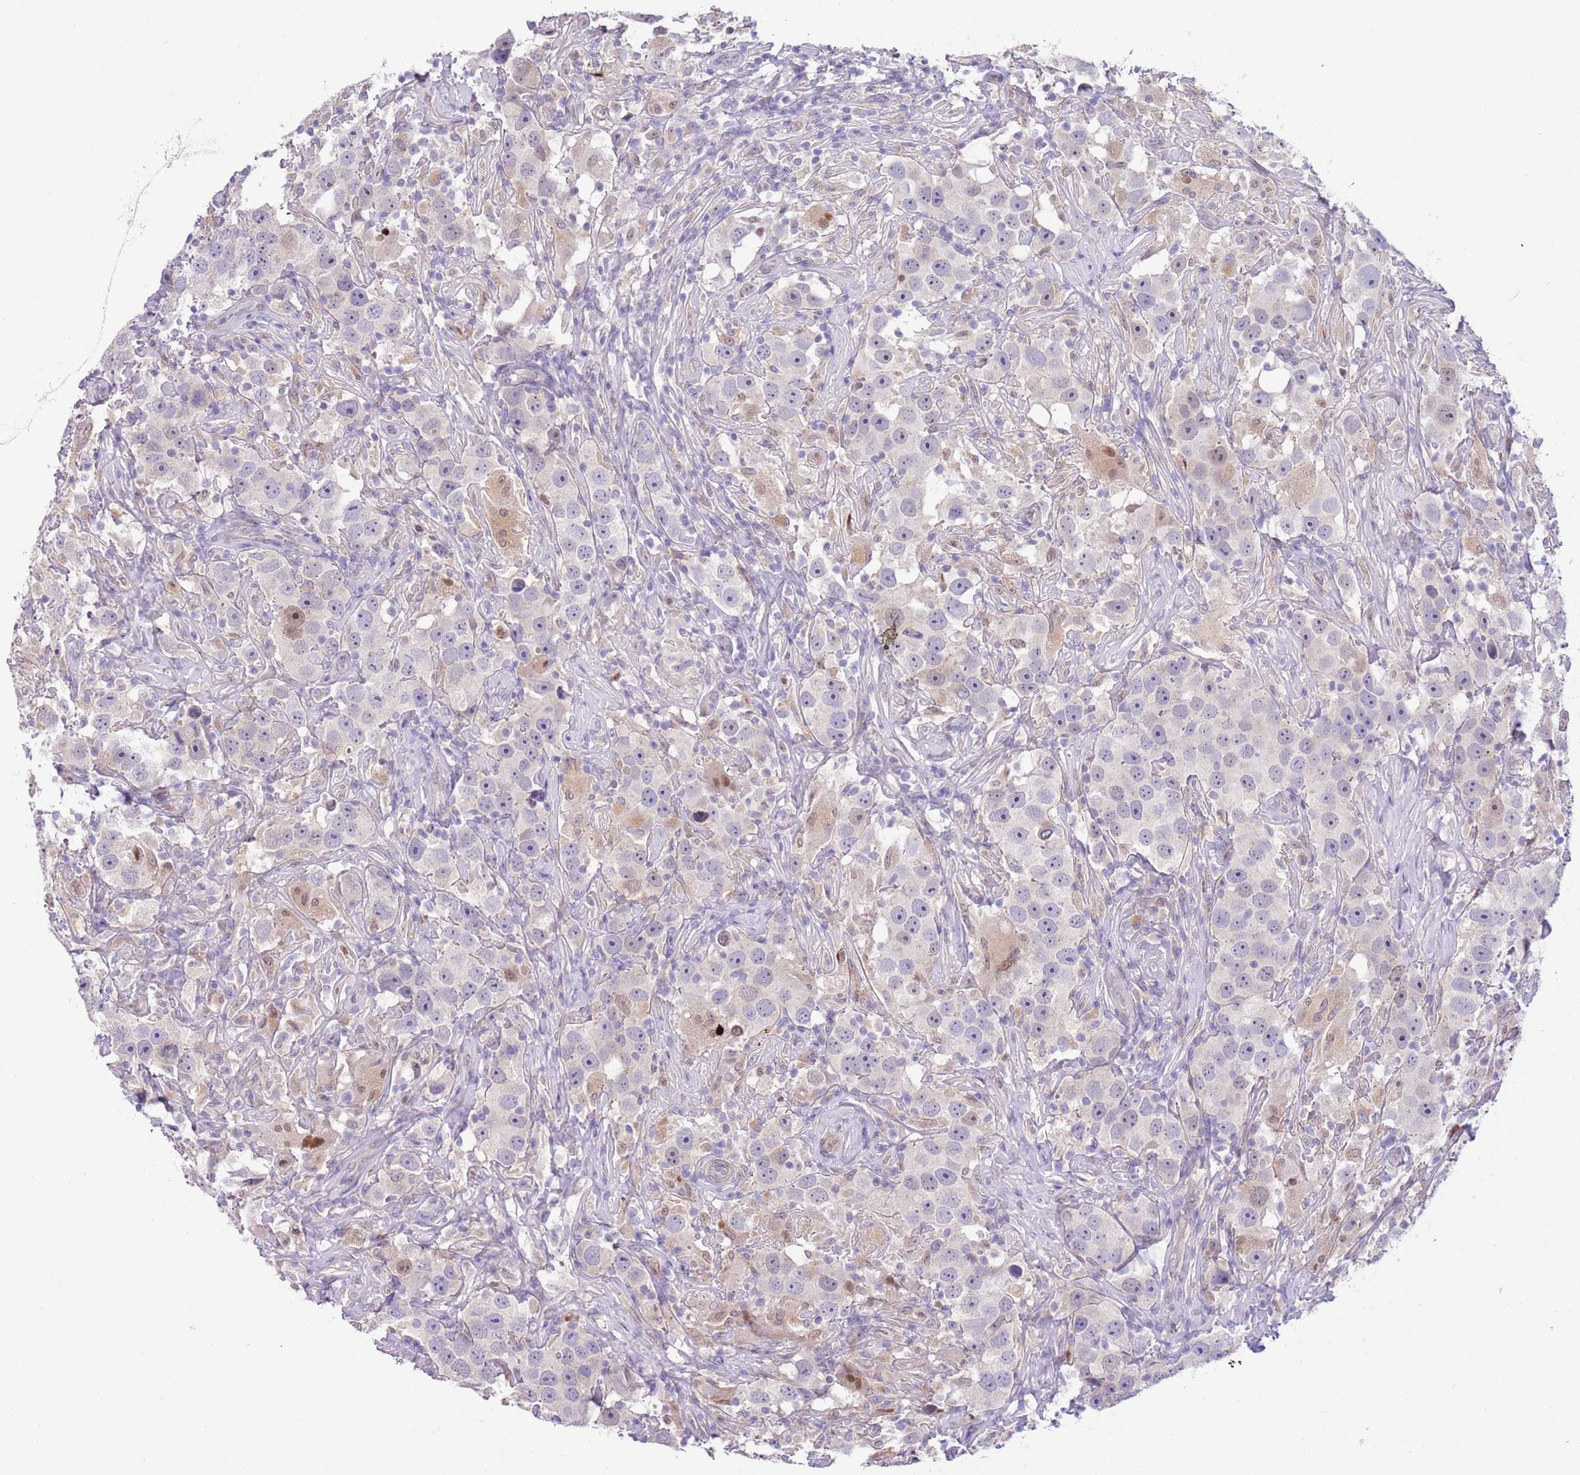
{"staining": {"intensity": "weak", "quantity": "<25%", "location": "nuclear"}, "tissue": "testis cancer", "cell_type": "Tumor cells", "image_type": "cancer", "snomed": [{"axis": "morphology", "description": "Seminoma, NOS"}, {"axis": "topography", "description": "Testis"}], "caption": "IHC photomicrograph of neoplastic tissue: testis cancer (seminoma) stained with DAB (3,3'-diaminobenzidine) displays no significant protein expression in tumor cells.", "gene": "CCND2", "patient": {"sex": "male", "age": 49}}